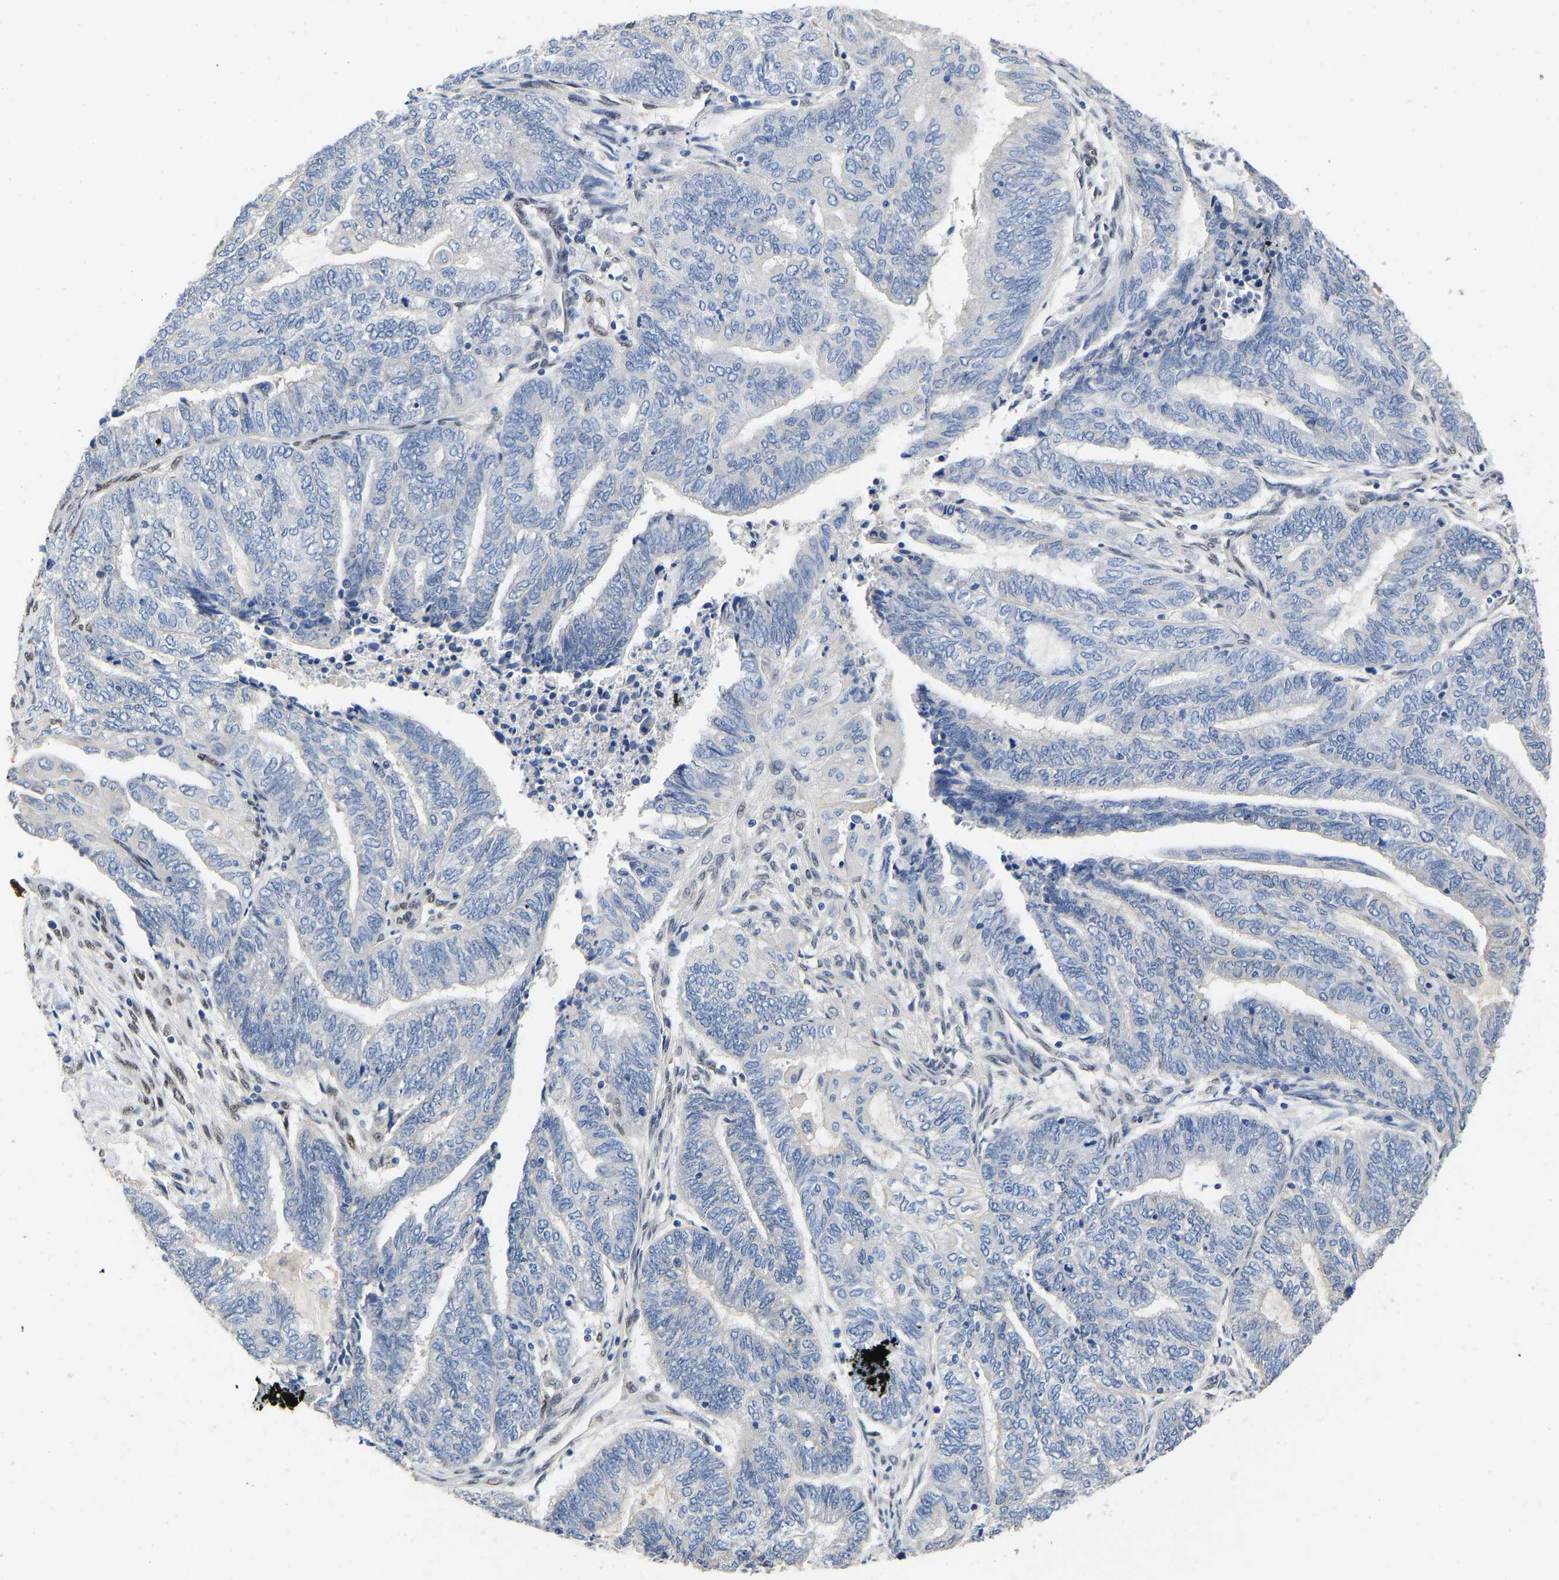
{"staining": {"intensity": "negative", "quantity": "none", "location": "none"}, "tissue": "endometrial cancer", "cell_type": "Tumor cells", "image_type": "cancer", "snomed": [{"axis": "morphology", "description": "Adenocarcinoma, NOS"}, {"axis": "topography", "description": "Uterus"}, {"axis": "topography", "description": "Endometrium"}], "caption": "High power microscopy histopathology image of an immunohistochemistry histopathology image of endometrial cancer, revealing no significant staining in tumor cells.", "gene": "QKI", "patient": {"sex": "female", "age": 70}}